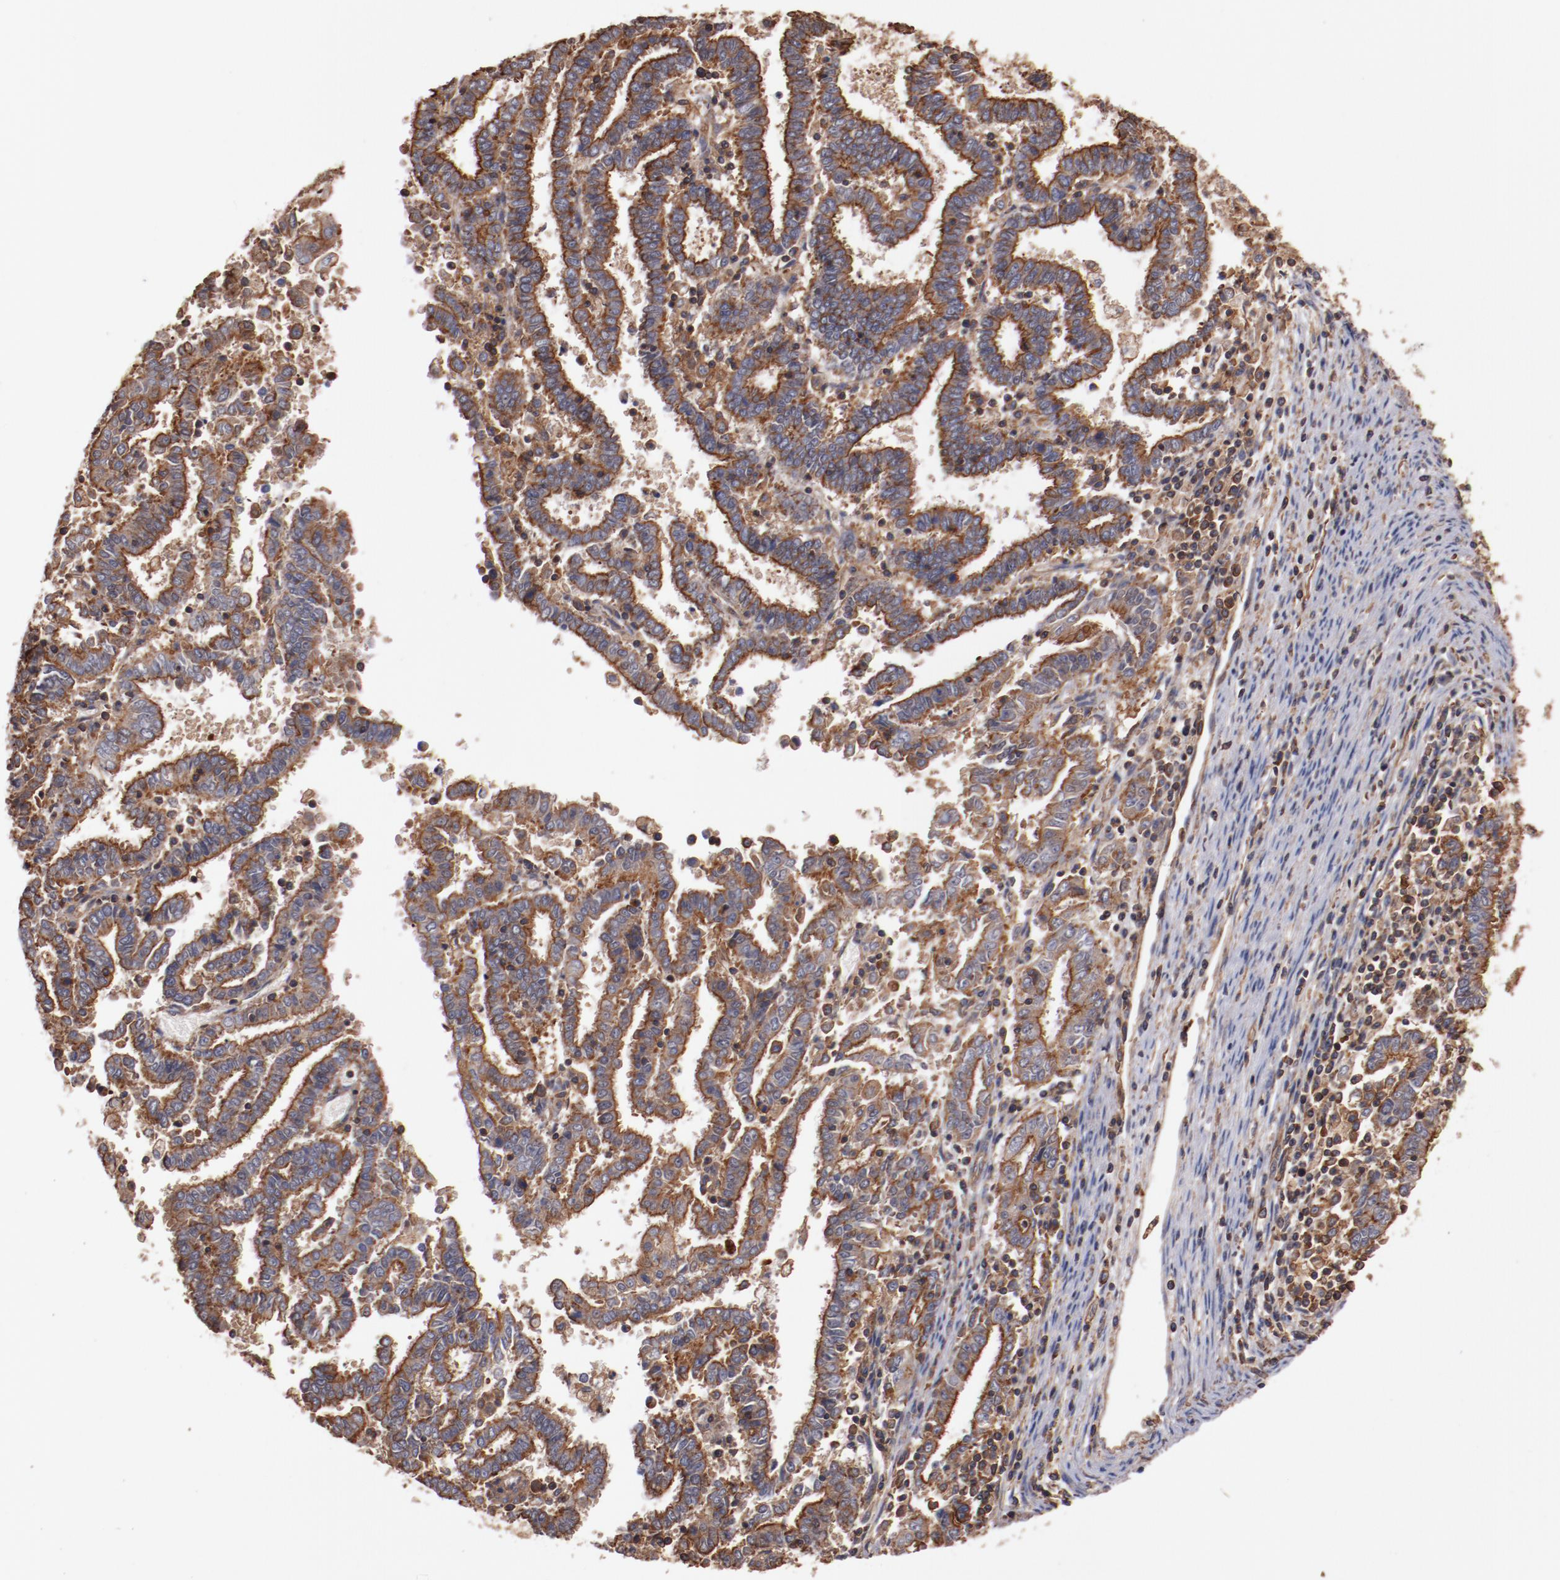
{"staining": {"intensity": "strong", "quantity": ">75%", "location": "cytoplasmic/membranous"}, "tissue": "endometrial cancer", "cell_type": "Tumor cells", "image_type": "cancer", "snomed": [{"axis": "morphology", "description": "Adenocarcinoma, NOS"}, {"axis": "topography", "description": "Uterus"}], "caption": "Immunohistochemistry image of neoplastic tissue: human endometrial cancer (adenocarcinoma) stained using immunohistochemistry displays high levels of strong protein expression localized specifically in the cytoplasmic/membranous of tumor cells, appearing as a cytoplasmic/membranous brown color.", "gene": "TMOD3", "patient": {"sex": "female", "age": 83}}